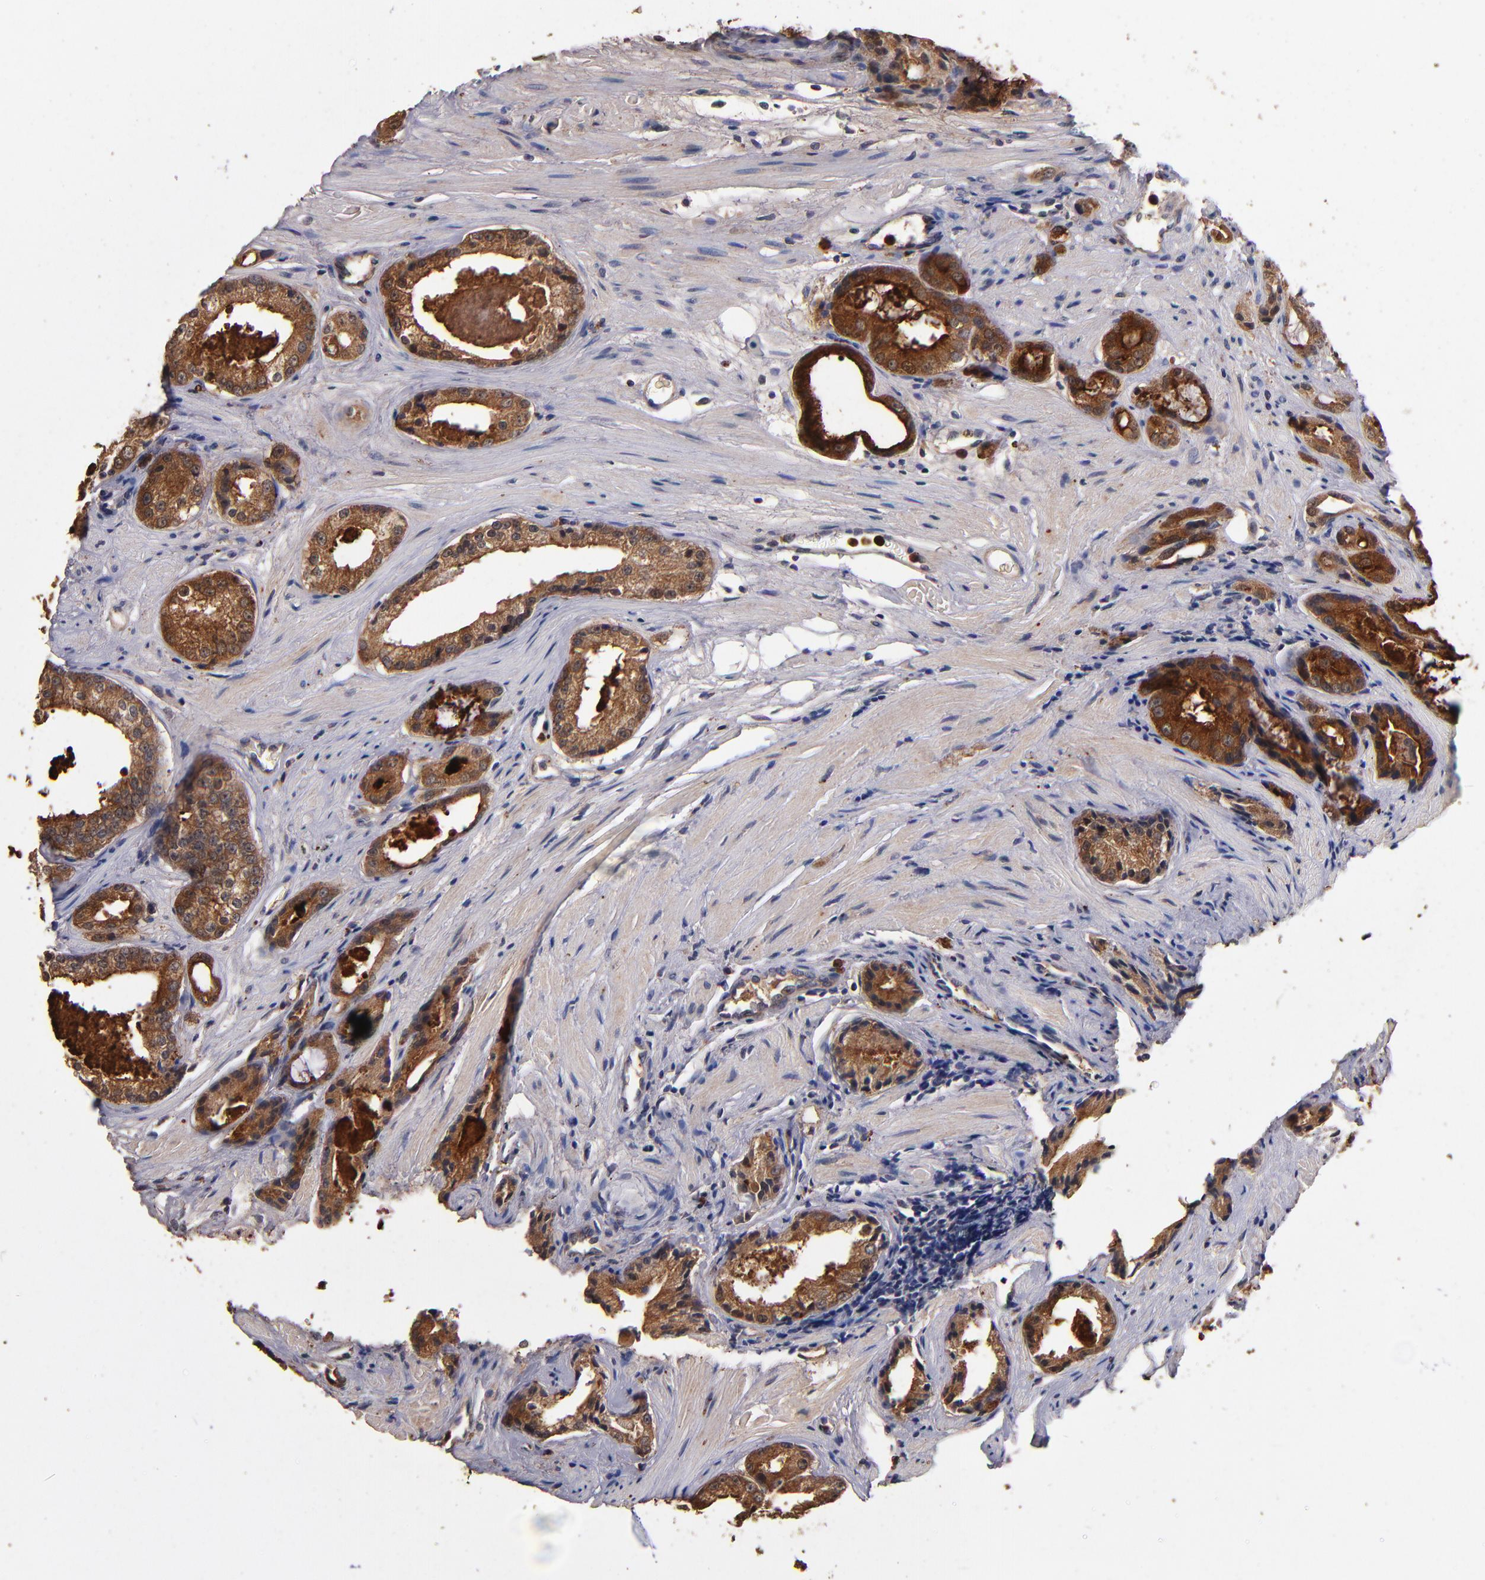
{"staining": {"intensity": "strong", "quantity": ">75%", "location": "cytoplasmic/membranous"}, "tissue": "prostate cancer", "cell_type": "Tumor cells", "image_type": "cancer", "snomed": [{"axis": "morphology", "description": "Adenocarcinoma, Medium grade"}, {"axis": "topography", "description": "Prostate"}], "caption": "Brown immunohistochemical staining in adenocarcinoma (medium-grade) (prostate) exhibits strong cytoplasmic/membranous staining in approximately >75% of tumor cells.", "gene": "TTLL12", "patient": {"sex": "male", "age": 60}}